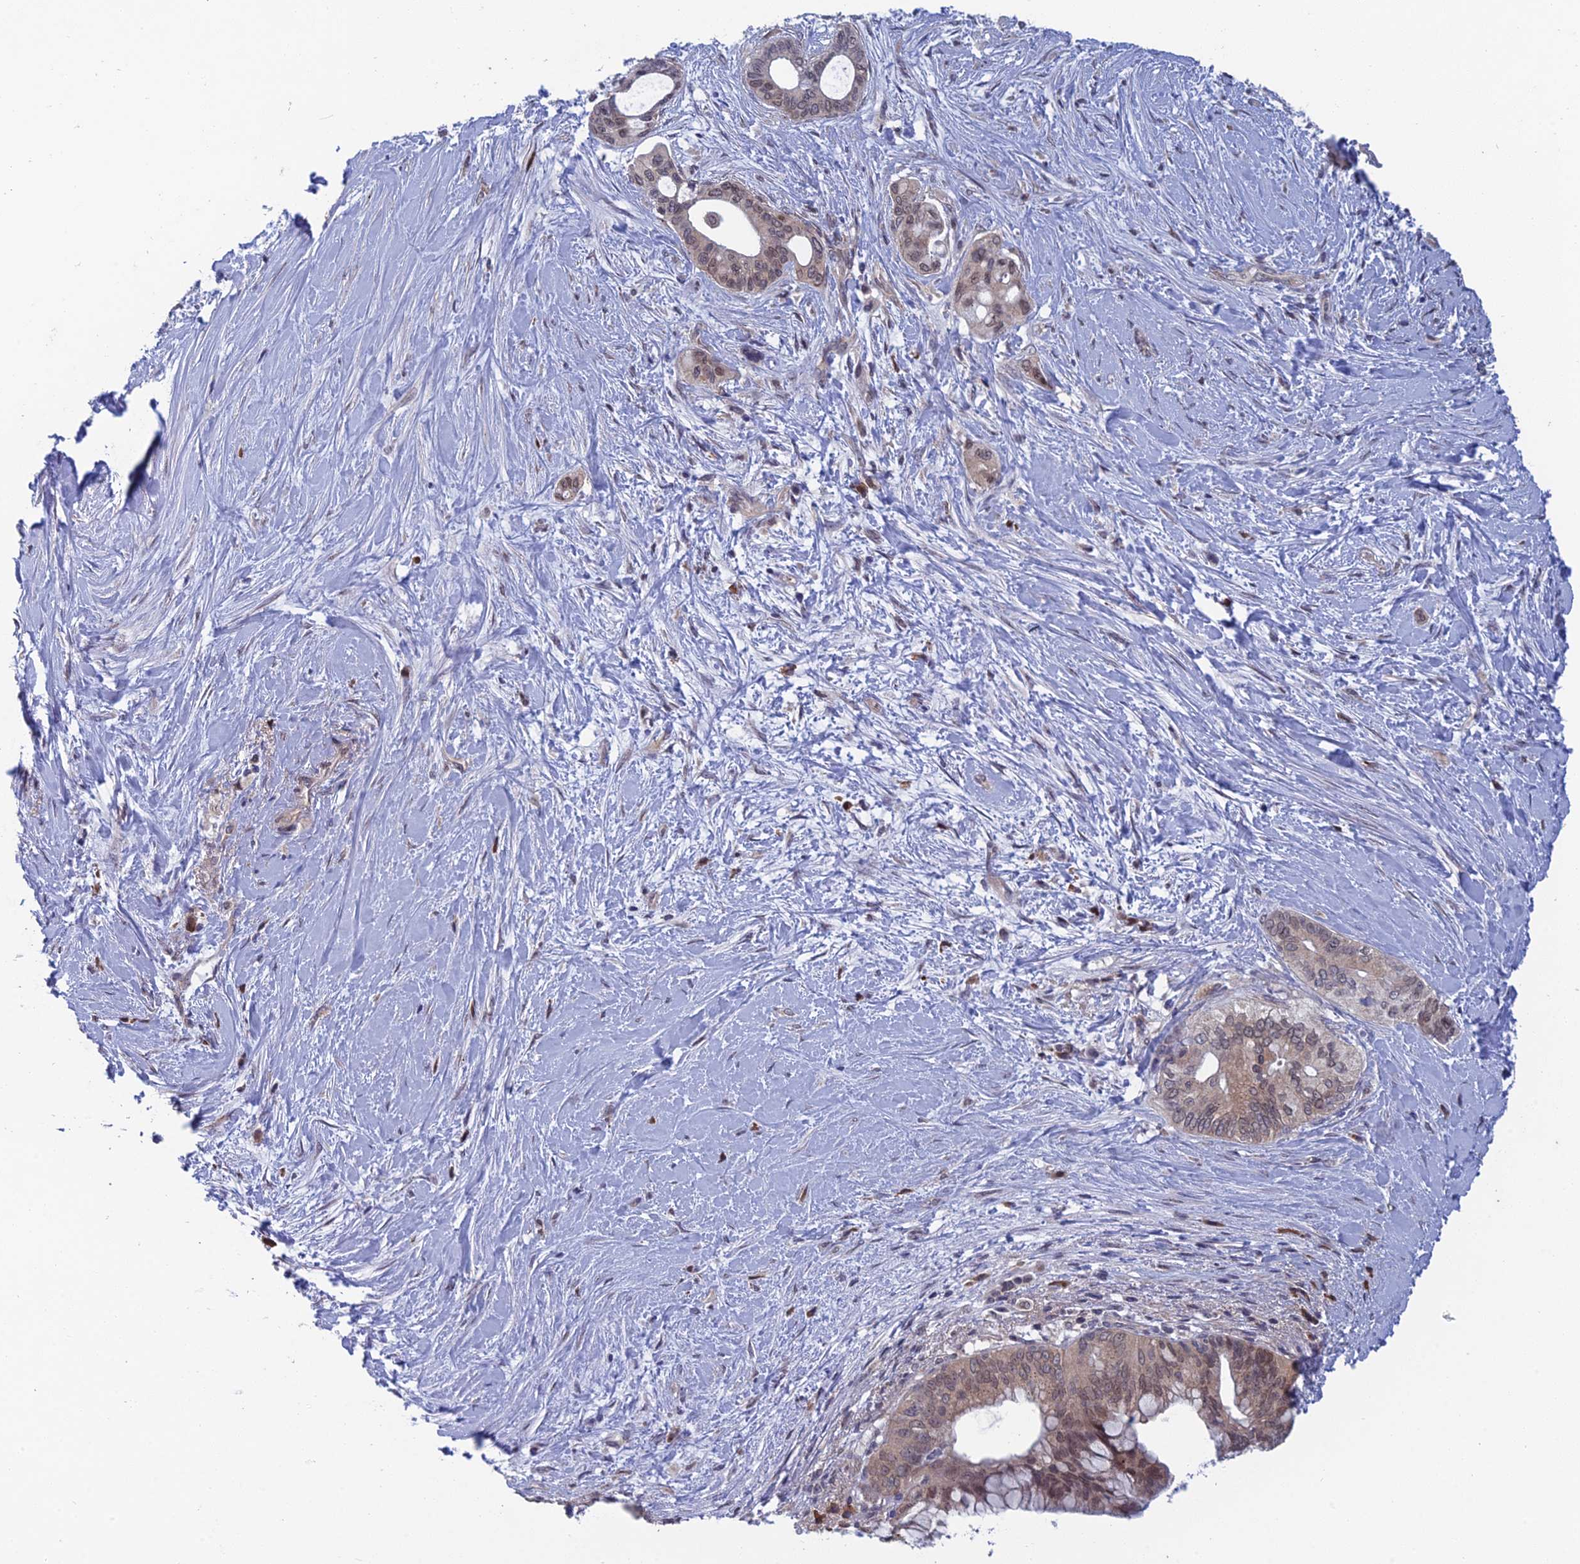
{"staining": {"intensity": "weak", "quantity": "25%-75%", "location": "cytoplasmic/membranous,nuclear"}, "tissue": "pancreatic cancer", "cell_type": "Tumor cells", "image_type": "cancer", "snomed": [{"axis": "morphology", "description": "Adenocarcinoma, NOS"}, {"axis": "topography", "description": "Pancreas"}], "caption": "Adenocarcinoma (pancreatic) stained with a protein marker displays weak staining in tumor cells.", "gene": "SRA1", "patient": {"sex": "male", "age": 46}}